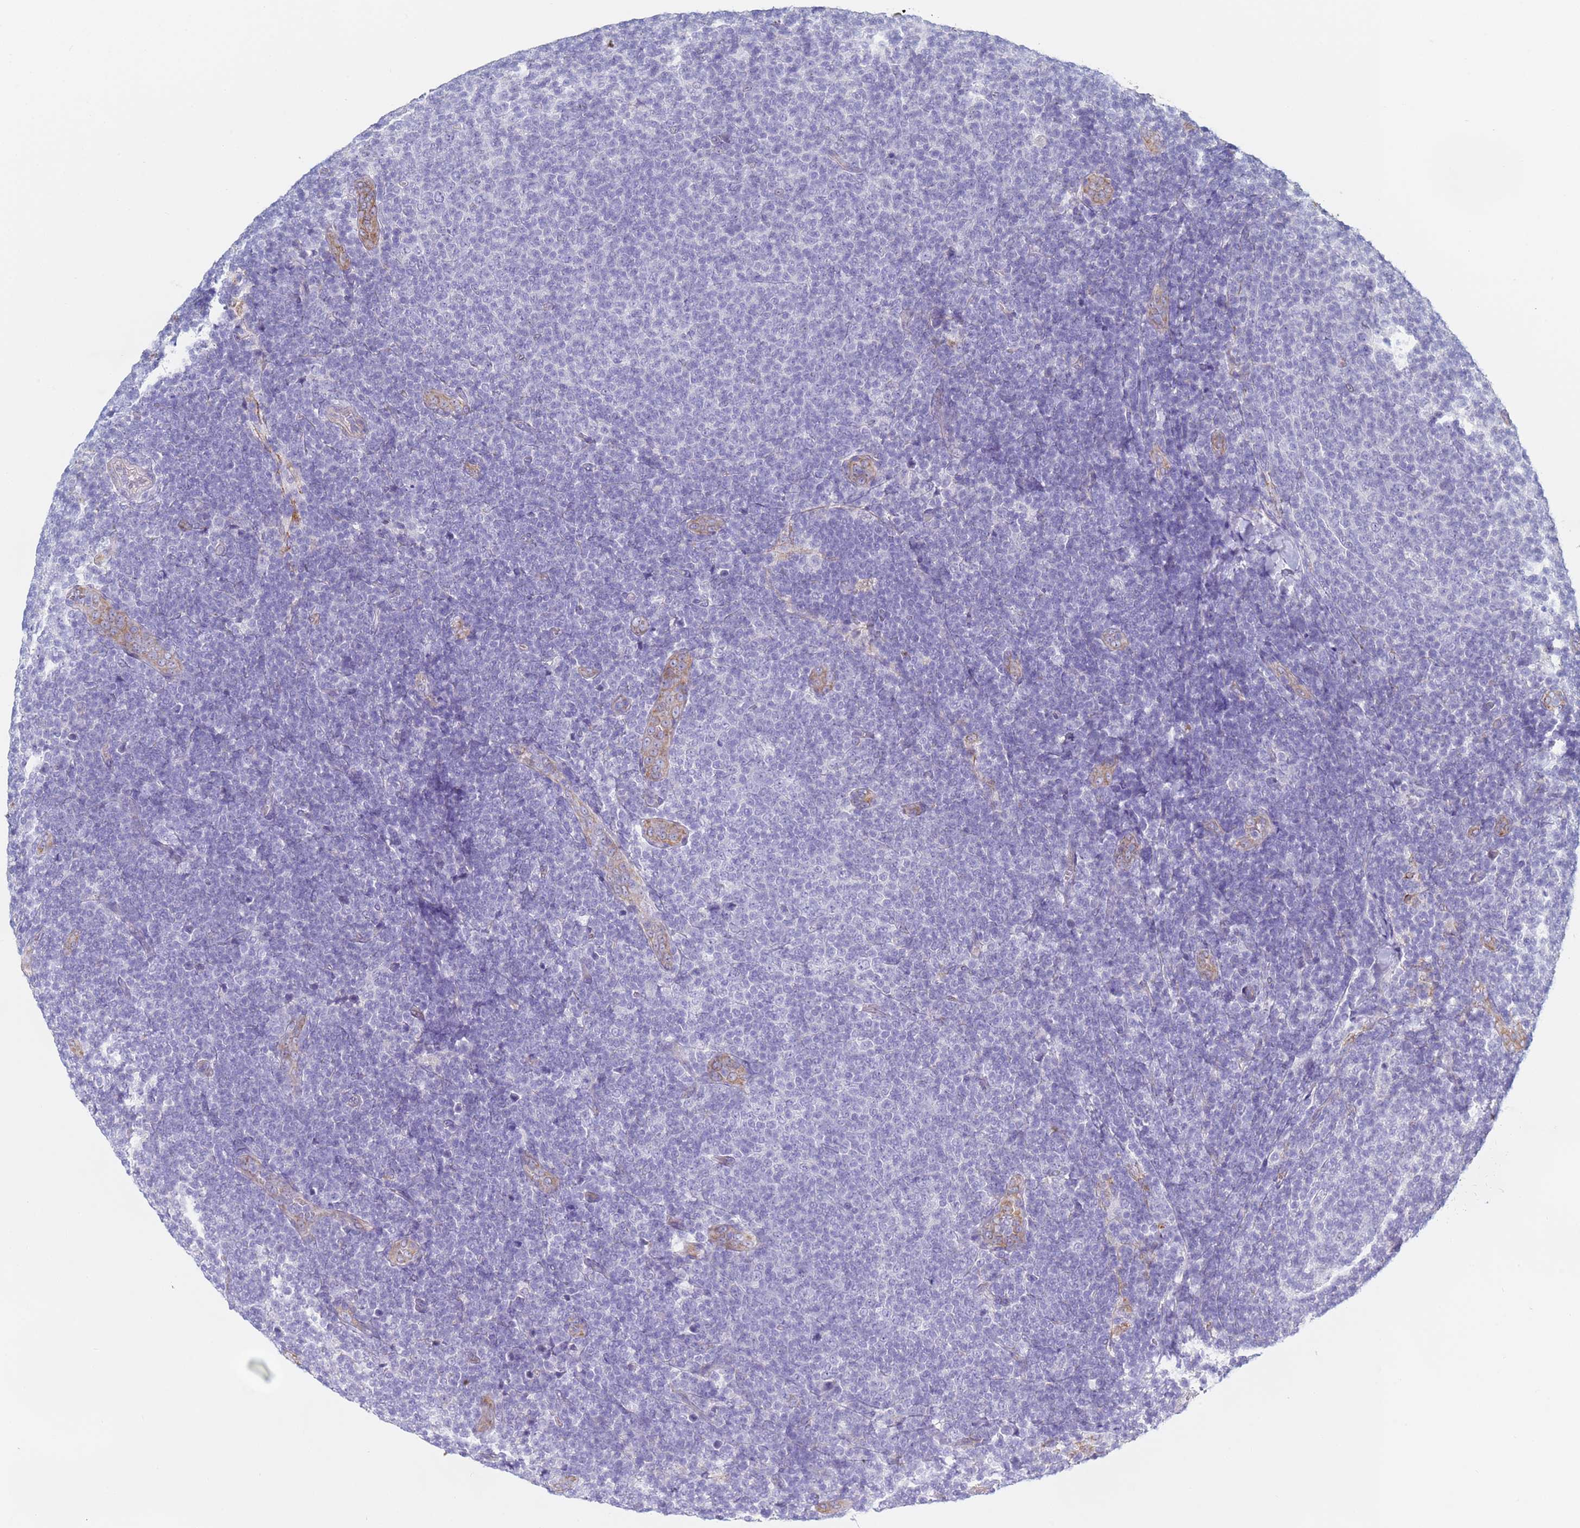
{"staining": {"intensity": "negative", "quantity": "none", "location": "none"}, "tissue": "lymphoma", "cell_type": "Tumor cells", "image_type": "cancer", "snomed": [{"axis": "morphology", "description": "Malignant lymphoma, non-Hodgkin's type, Low grade"}, {"axis": "topography", "description": "Lymph node"}], "caption": "Tumor cells show no significant staining in malignant lymphoma, non-Hodgkin's type (low-grade). (DAB immunohistochemistry (IHC) with hematoxylin counter stain).", "gene": "GDAP2", "patient": {"sex": "male", "age": 66}}